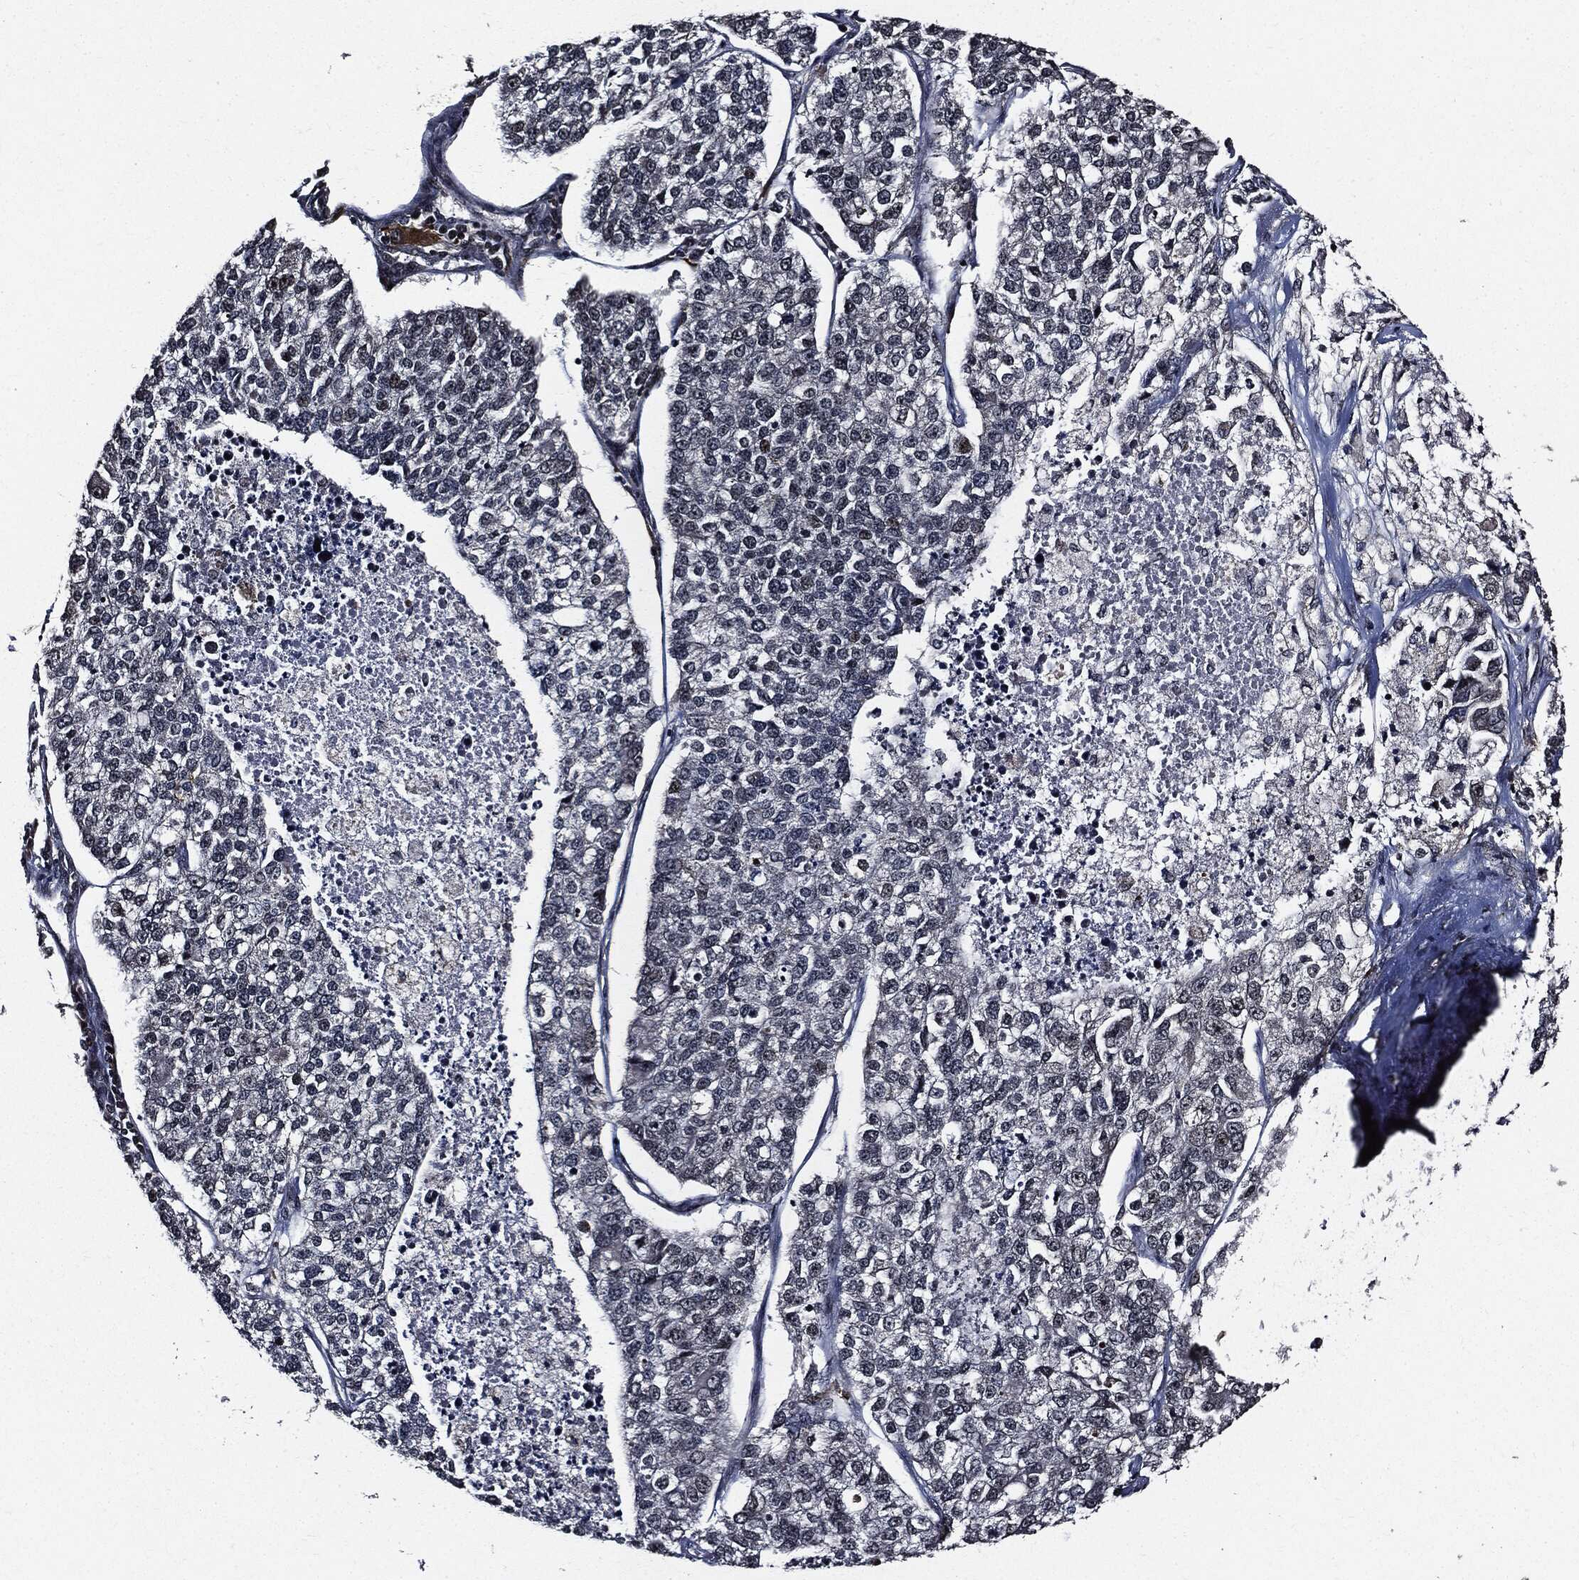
{"staining": {"intensity": "negative", "quantity": "none", "location": "none"}, "tissue": "lung cancer", "cell_type": "Tumor cells", "image_type": "cancer", "snomed": [{"axis": "morphology", "description": "Adenocarcinoma, NOS"}, {"axis": "topography", "description": "Lung"}], "caption": "Immunohistochemistry (IHC) photomicrograph of neoplastic tissue: human lung cancer (adenocarcinoma) stained with DAB (3,3'-diaminobenzidine) displays no significant protein staining in tumor cells.", "gene": "SUGT1", "patient": {"sex": "male", "age": 49}}